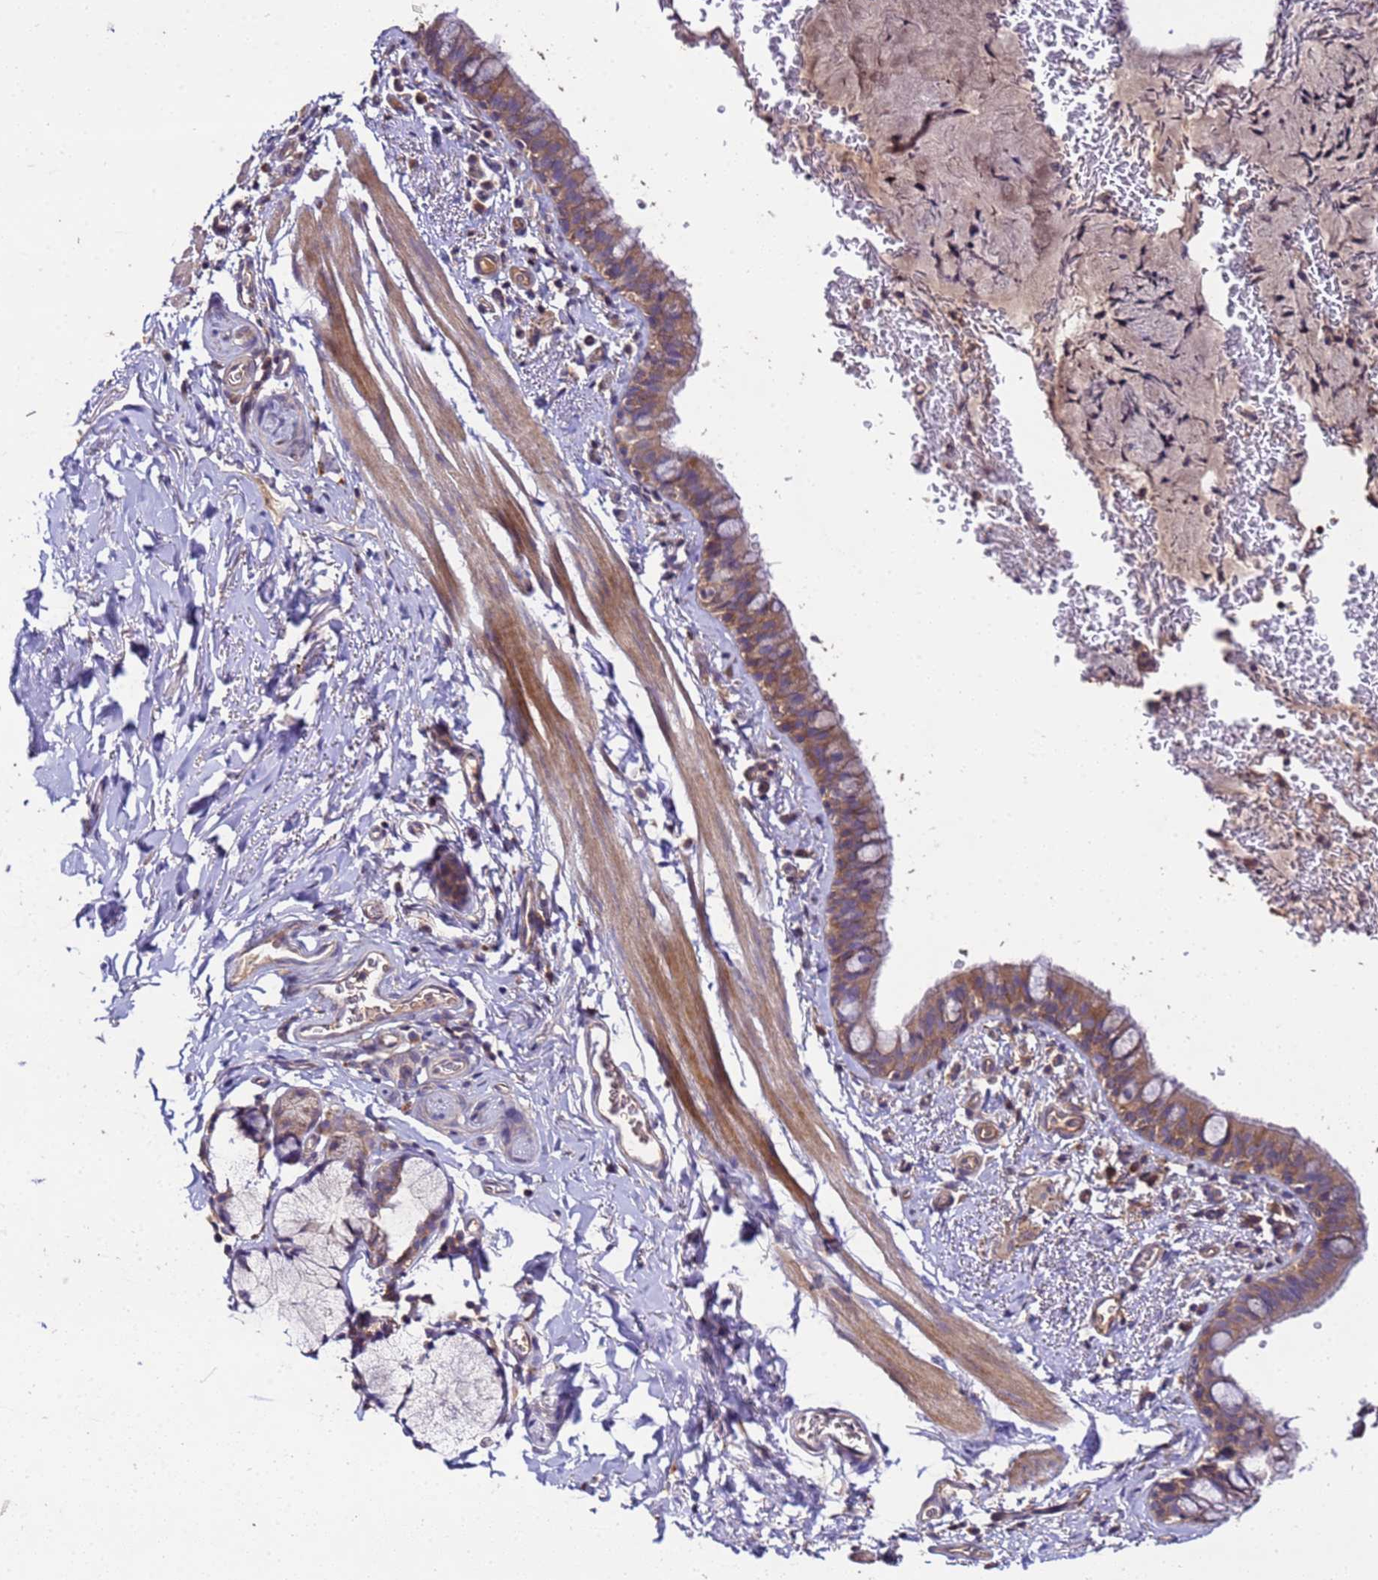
{"staining": {"intensity": "moderate", "quantity": ">75%", "location": "cytoplasmic/membranous"}, "tissue": "bronchus", "cell_type": "Respiratory epithelial cells", "image_type": "normal", "snomed": [{"axis": "morphology", "description": "Normal tissue, NOS"}, {"axis": "topography", "description": "Cartilage tissue"}, {"axis": "topography", "description": "Bronchus"}], "caption": "A micrograph of bronchus stained for a protein exhibits moderate cytoplasmic/membranous brown staining in respiratory epithelial cells. (brown staining indicates protein expression, while blue staining denotes nuclei).", "gene": "GSPT2", "patient": {"sex": "female", "age": 36}}